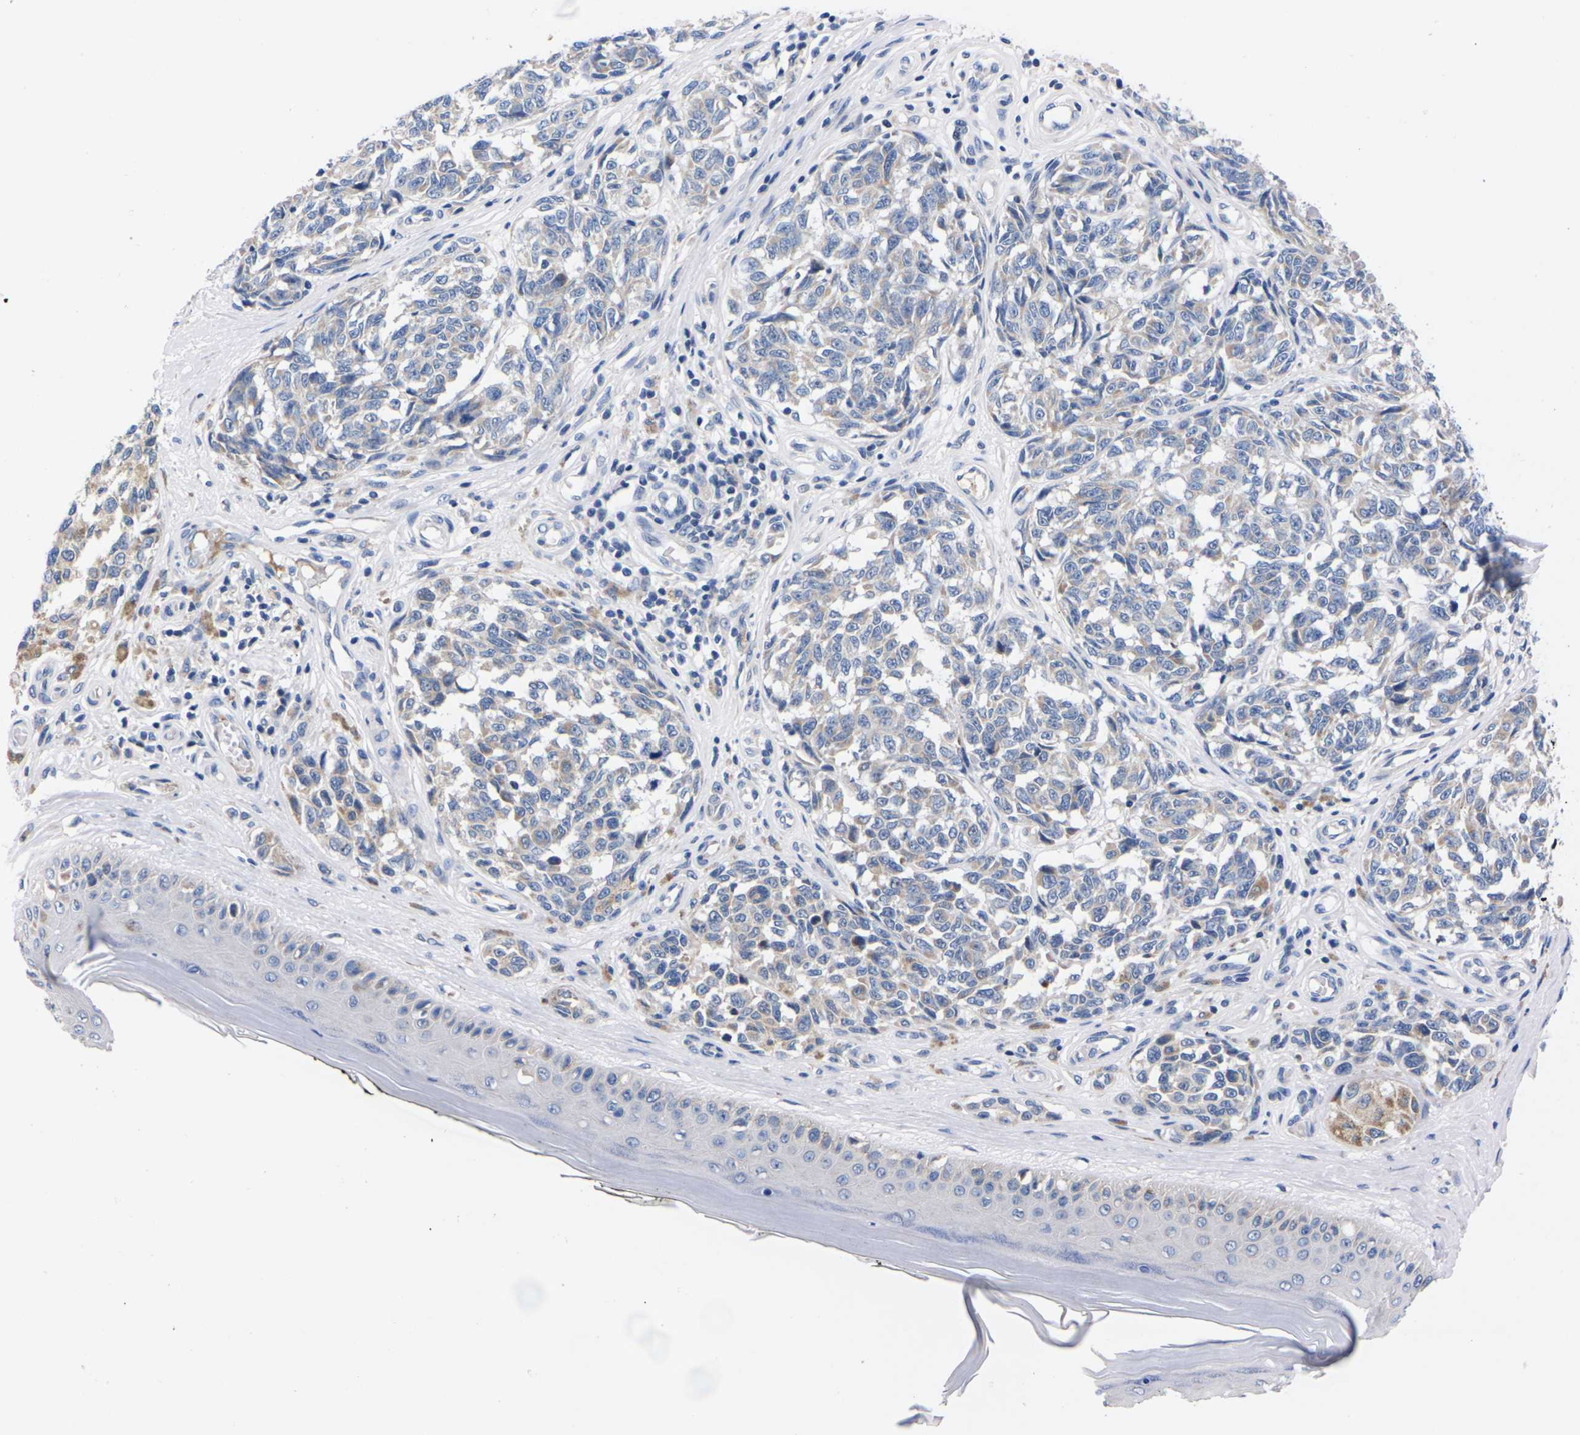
{"staining": {"intensity": "weak", "quantity": "25%-75%", "location": "cytoplasmic/membranous"}, "tissue": "melanoma", "cell_type": "Tumor cells", "image_type": "cancer", "snomed": [{"axis": "morphology", "description": "Malignant melanoma, NOS"}, {"axis": "topography", "description": "Skin"}], "caption": "About 25%-75% of tumor cells in human melanoma display weak cytoplasmic/membranous protein staining as visualized by brown immunohistochemical staining.", "gene": "FAM210A", "patient": {"sex": "female", "age": 64}}